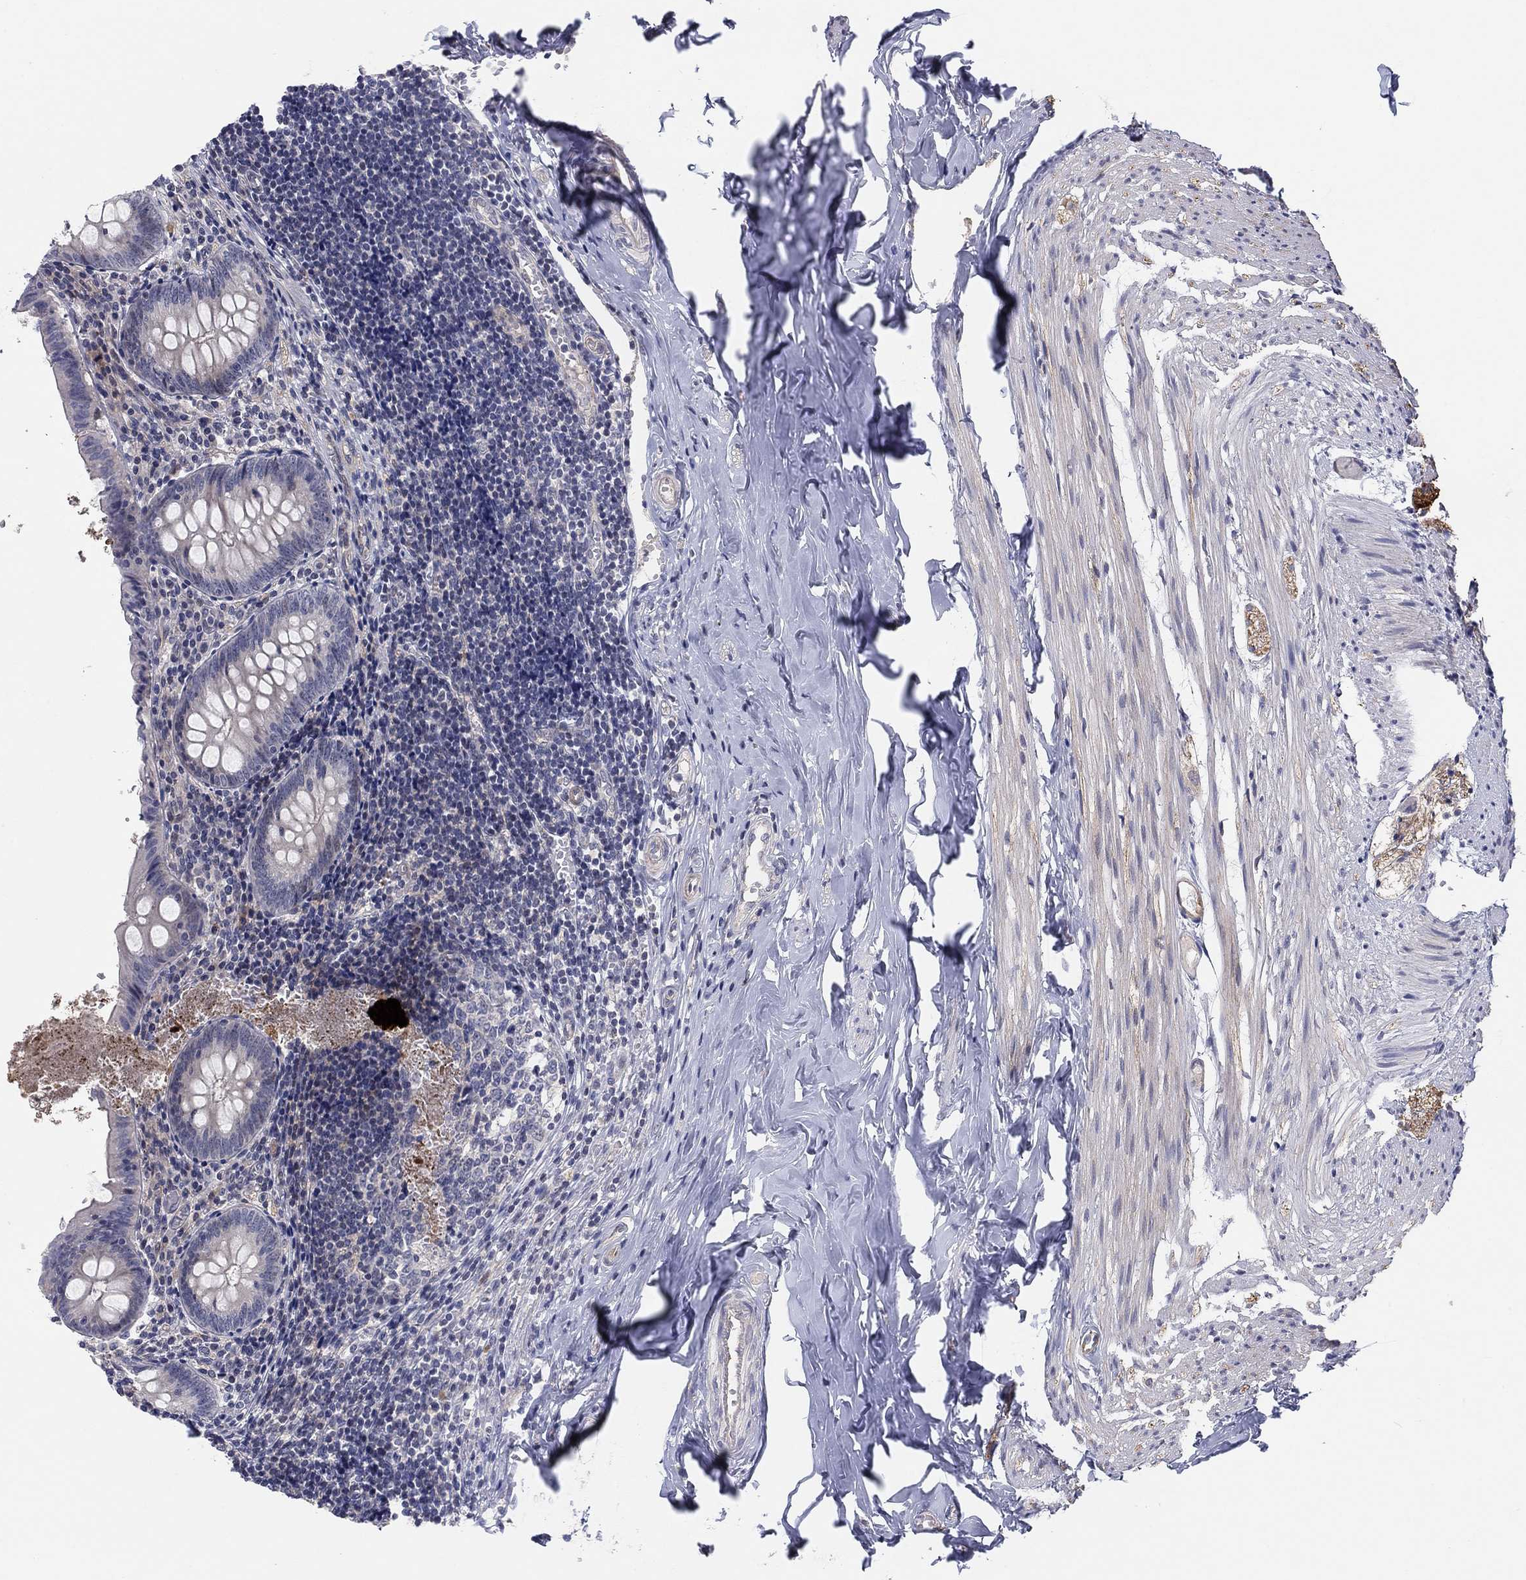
{"staining": {"intensity": "negative", "quantity": "none", "location": "none"}, "tissue": "appendix", "cell_type": "Glandular cells", "image_type": "normal", "snomed": [{"axis": "morphology", "description": "Normal tissue, NOS"}, {"axis": "topography", "description": "Appendix"}], "caption": "A photomicrograph of appendix stained for a protein demonstrates no brown staining in glandular cells. (DAB IHC with hematoxylin counter stain).", "gene": "AMN1", "patient": {"sex": "female", "age": 23}}